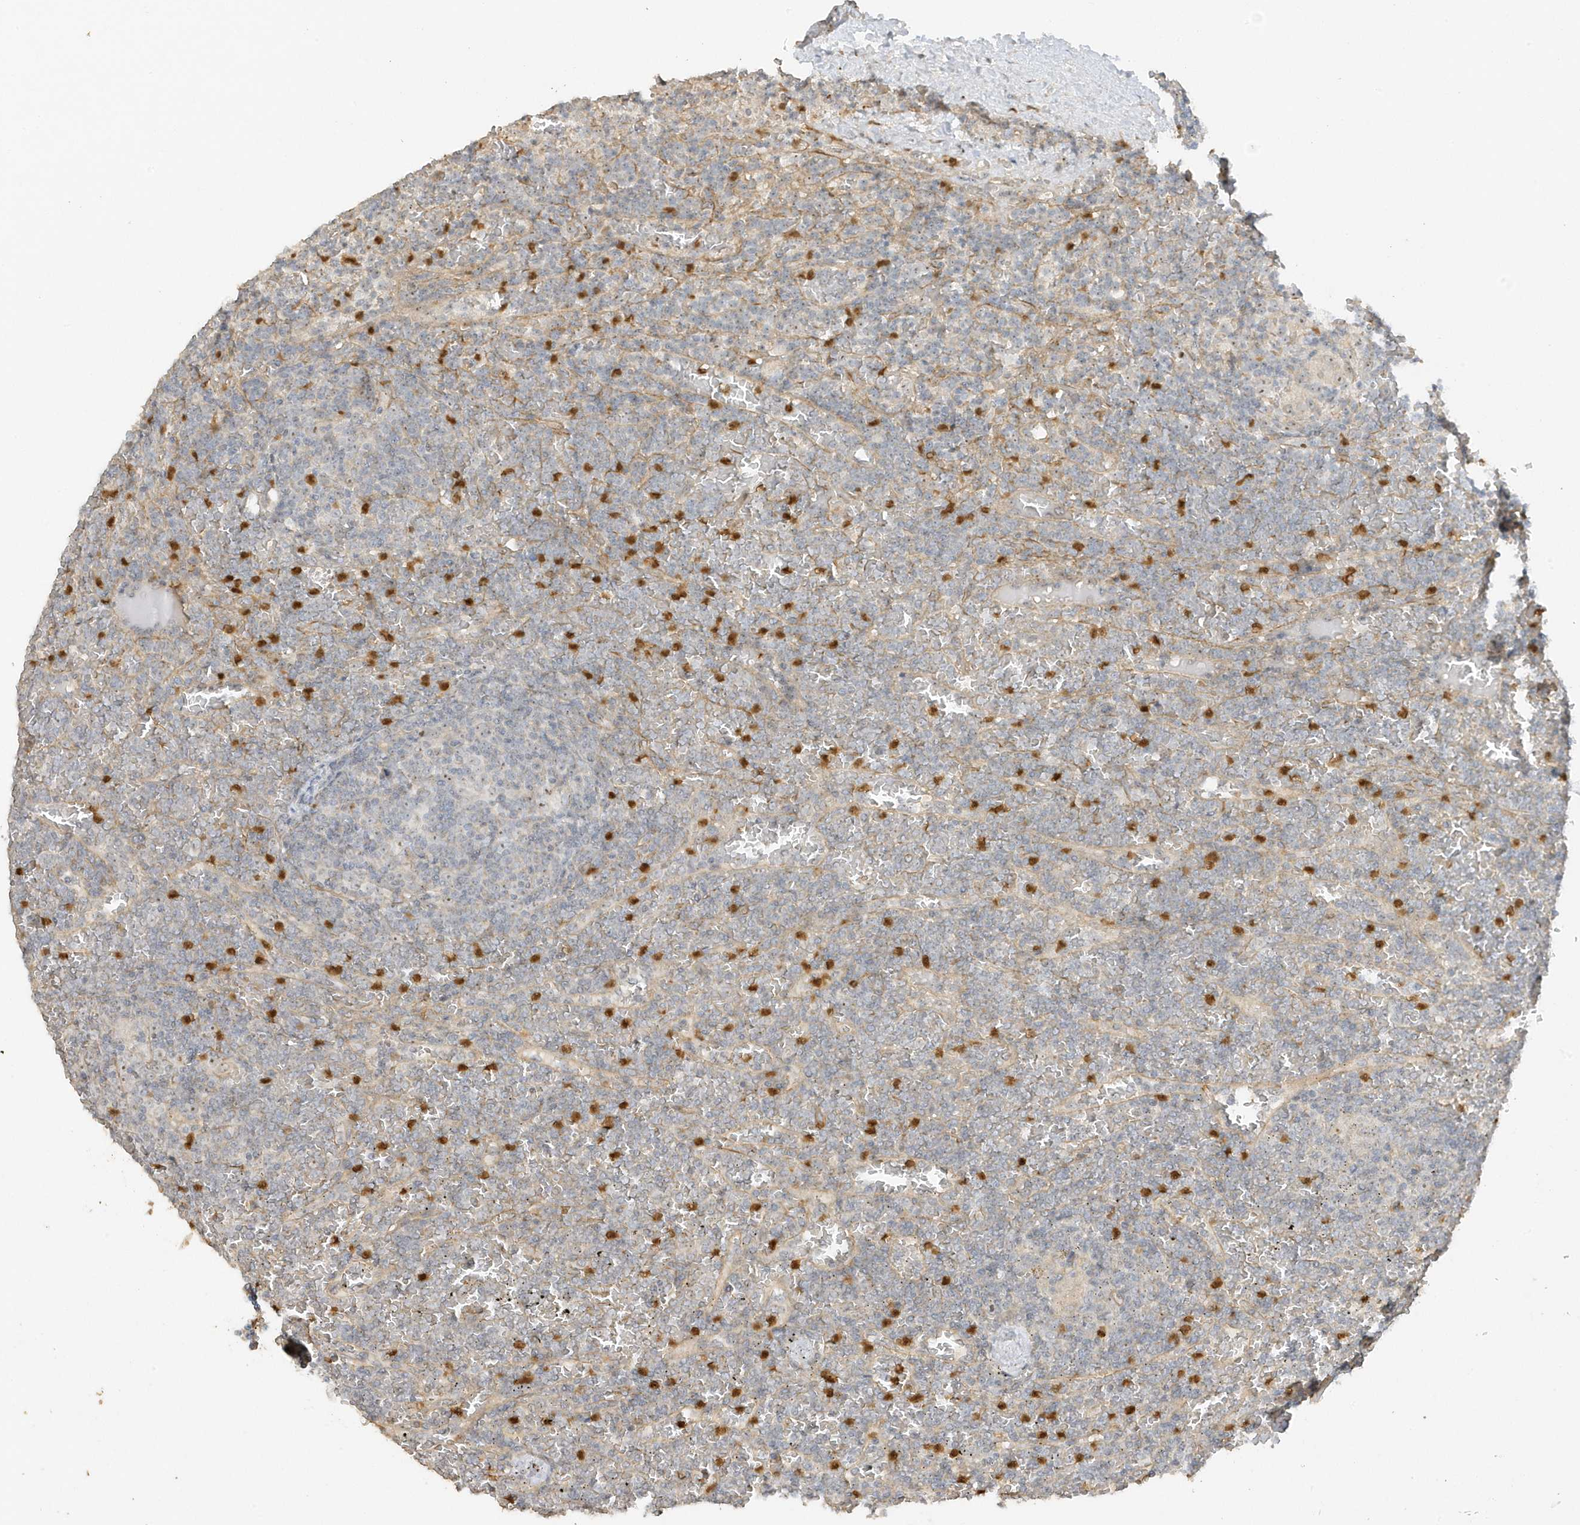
{"staining": {"intensity": "negative", "quantity": "none", "location": "none"}, "tissue": "lymphoma", "cell_type": "Tumor cells", "image_type": "cancer", "snomed": [{"axis": "morphology", "description": "Malignant lymphoma, non-Hodgkin's type, Low grade"}, {"axis": "topography", "description": "Spleen"}], "caption": "This is an IHC micrograph of malignant lymphoma, non-Hodgkin's type (low-grade). There is no expression in tumor cells.", "gene": "DDX18", "patient": {"sex": "female", "age": 19}}